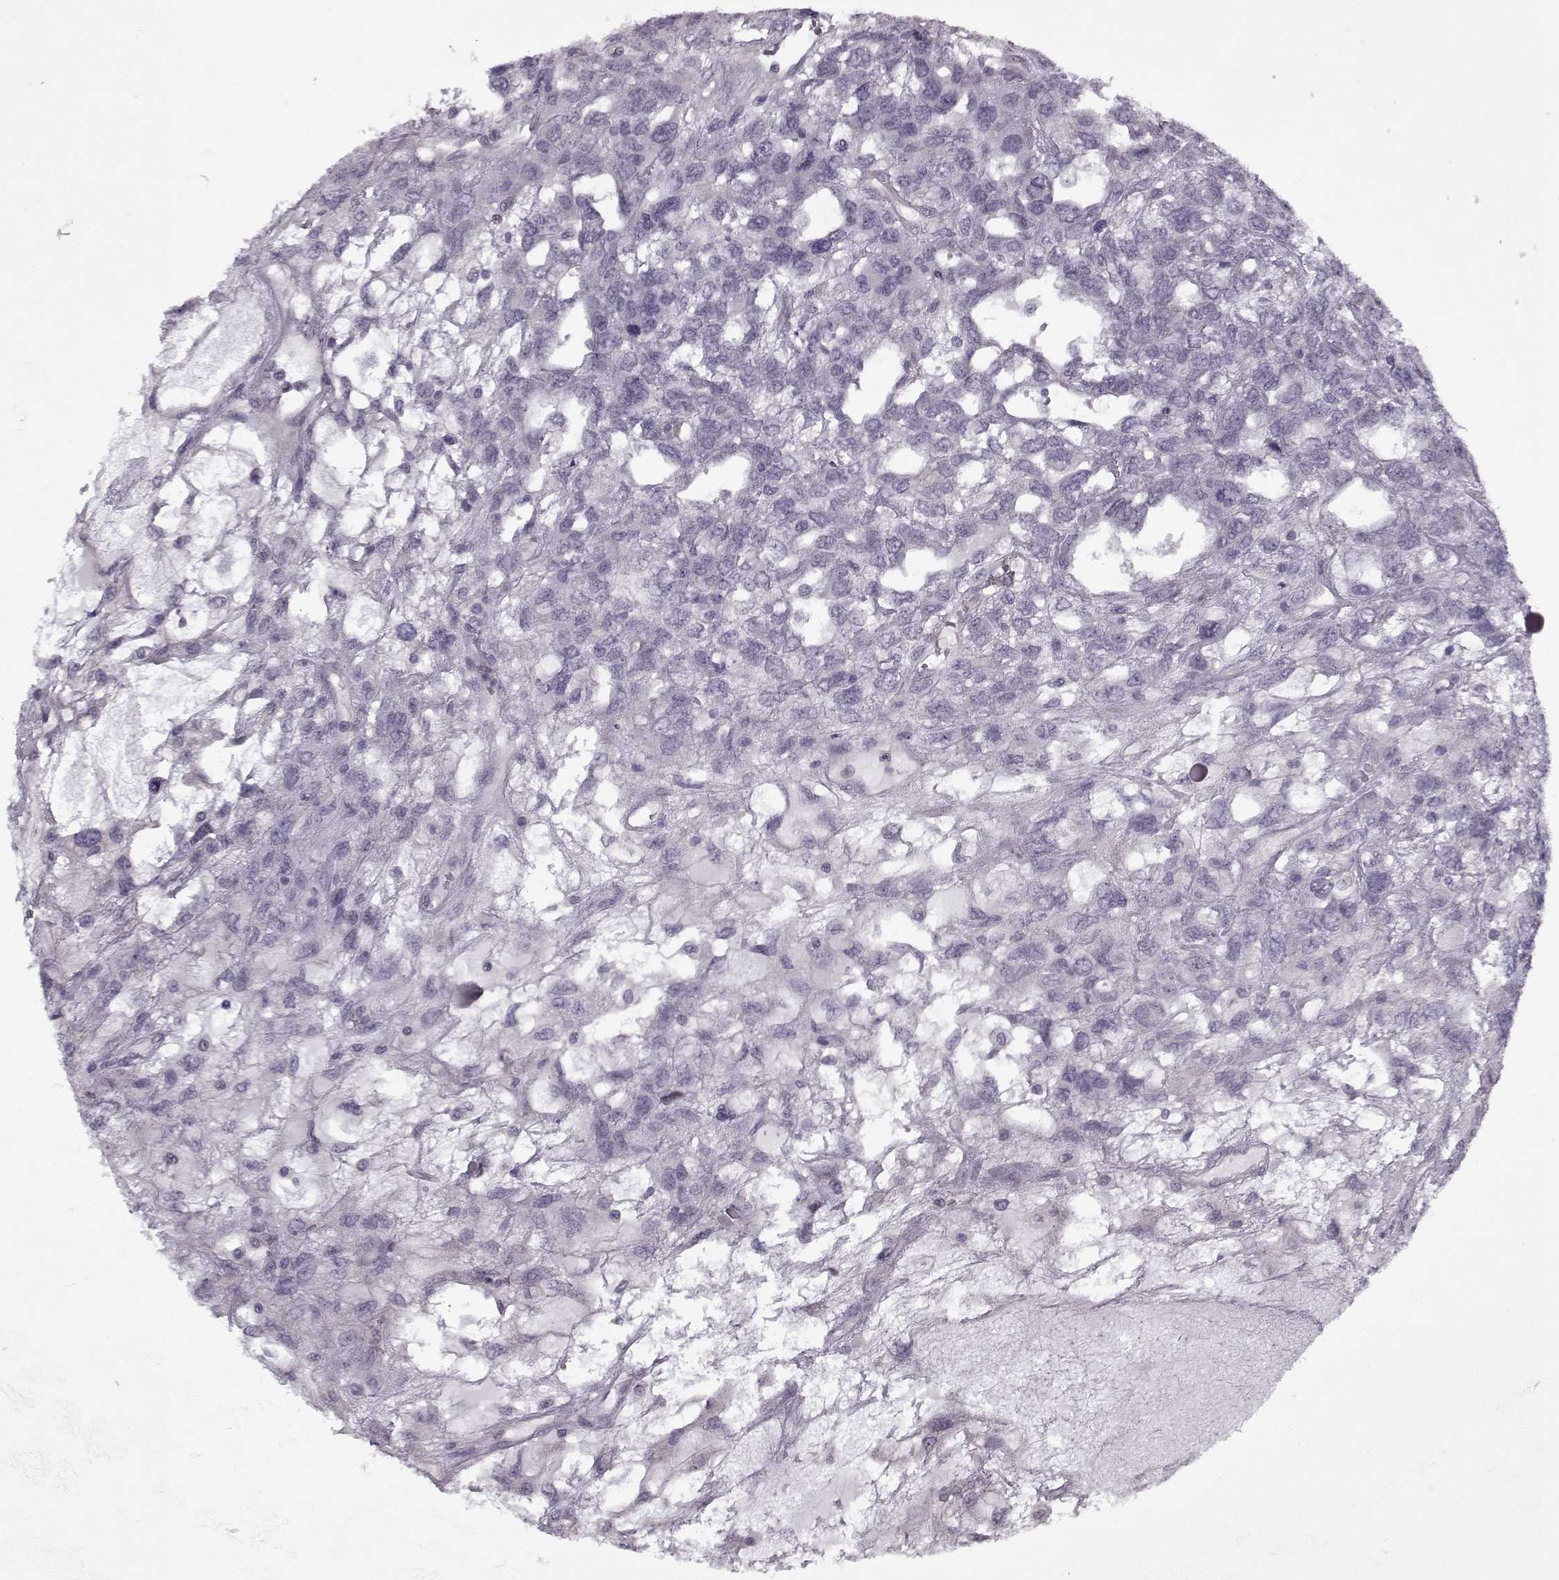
{"staining": {"intensity": "negative", "quantity": "none", "location": "none"}, "tissue": "testis cancer", "cell_type": "Tumor cells", "image_type": "cancer", "snomed": [{"axis": "morphology", "description": "Seminoma, NOS"}, {"axis": "topography", "description": "Testis"}], "caption": "Micrograph shows no protein positivity in tumor cells of seminoma (testis) tissue. The staining was performed using DAB to visualize the protein expression in brown, while the nuclei were stained in blue with hematoxylin (Magnification: 20x).", "gene": "KRT9", "patient": {"sex": "male", "age": 52}}